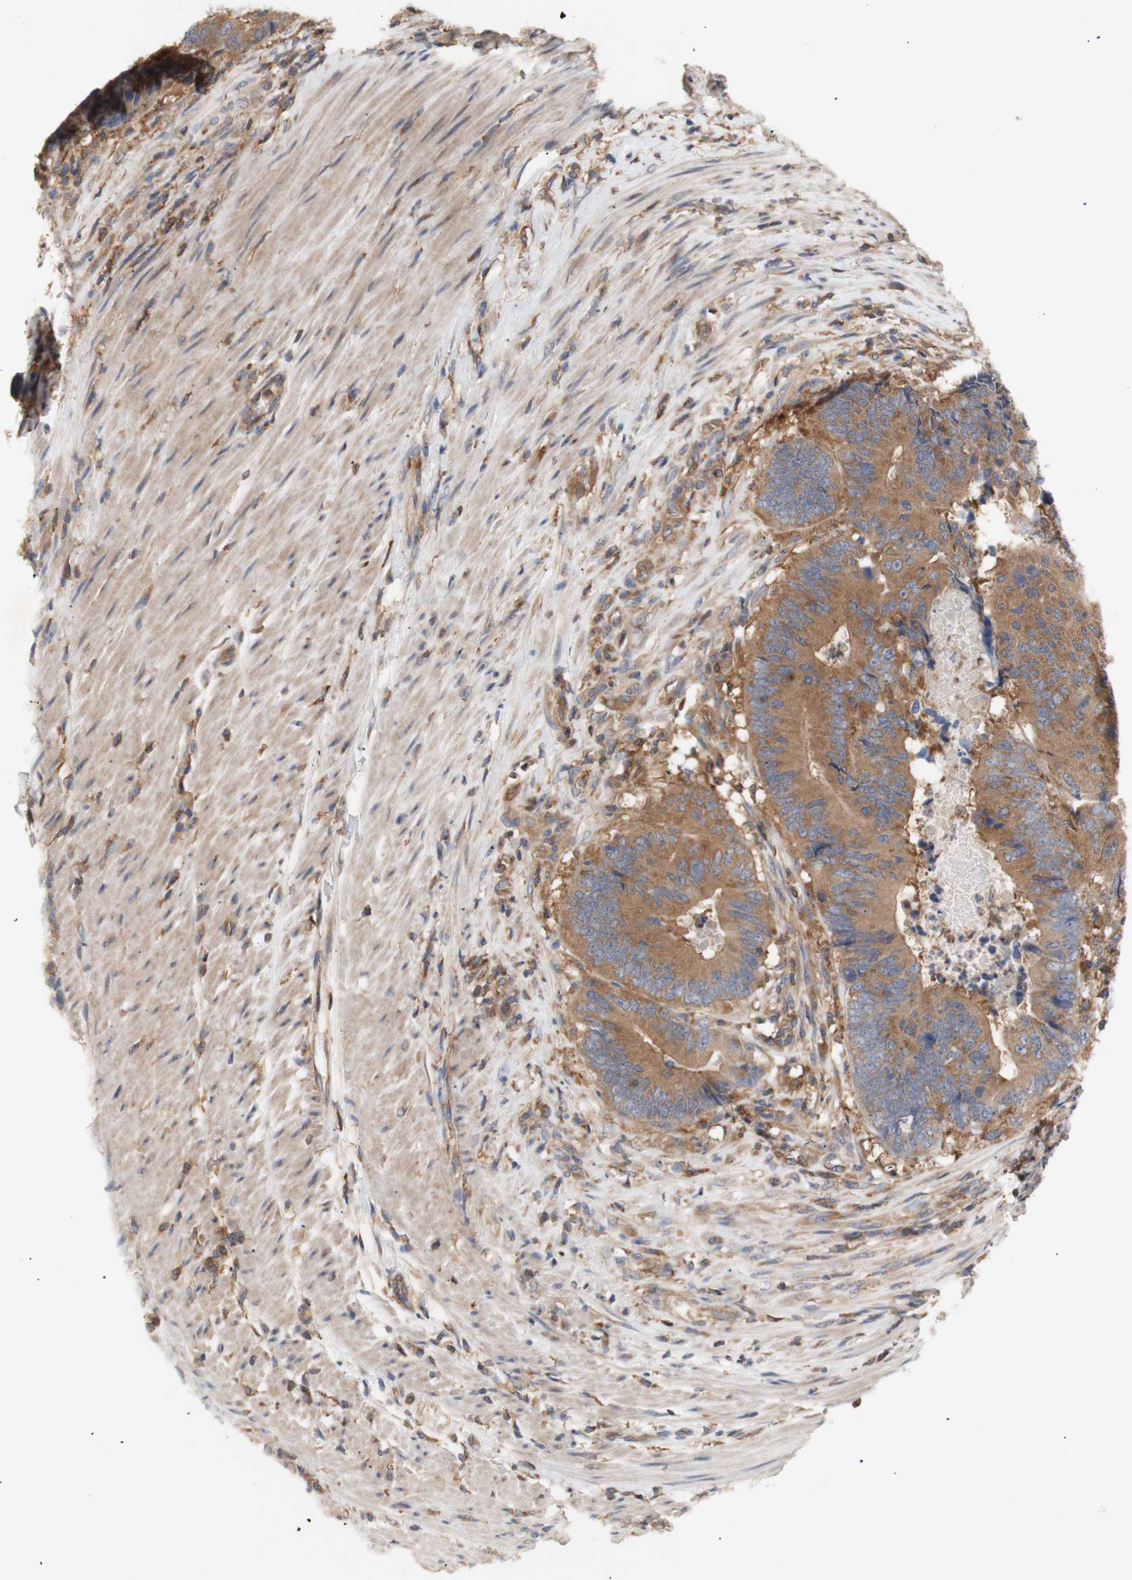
{"staining": {"intensity": "strong", "quantity": ">75%", "location": "cytoplasmic/membranous"}, "tissue": "colorectal cancer", "cell_type": "Tumor cells", "image_type": "cancer", "snomed": [{"axis": "morphology", "description": "Normal tissue, NOS"}, {"axis": "morphology", "description": "Adenocarcinoma, NOS"}, {"axis": "topography", "description": "Colon"}], "caption": "Protein staining of colorectal cancer tissue exhibits strong cytoplasmic/membranous positivity in about >75% of tumor cells. (DAB IHC with brightfield microscopy, high magnification).", "gene": "IKBKG", "patient": {"sex": "male", "age": 56}}